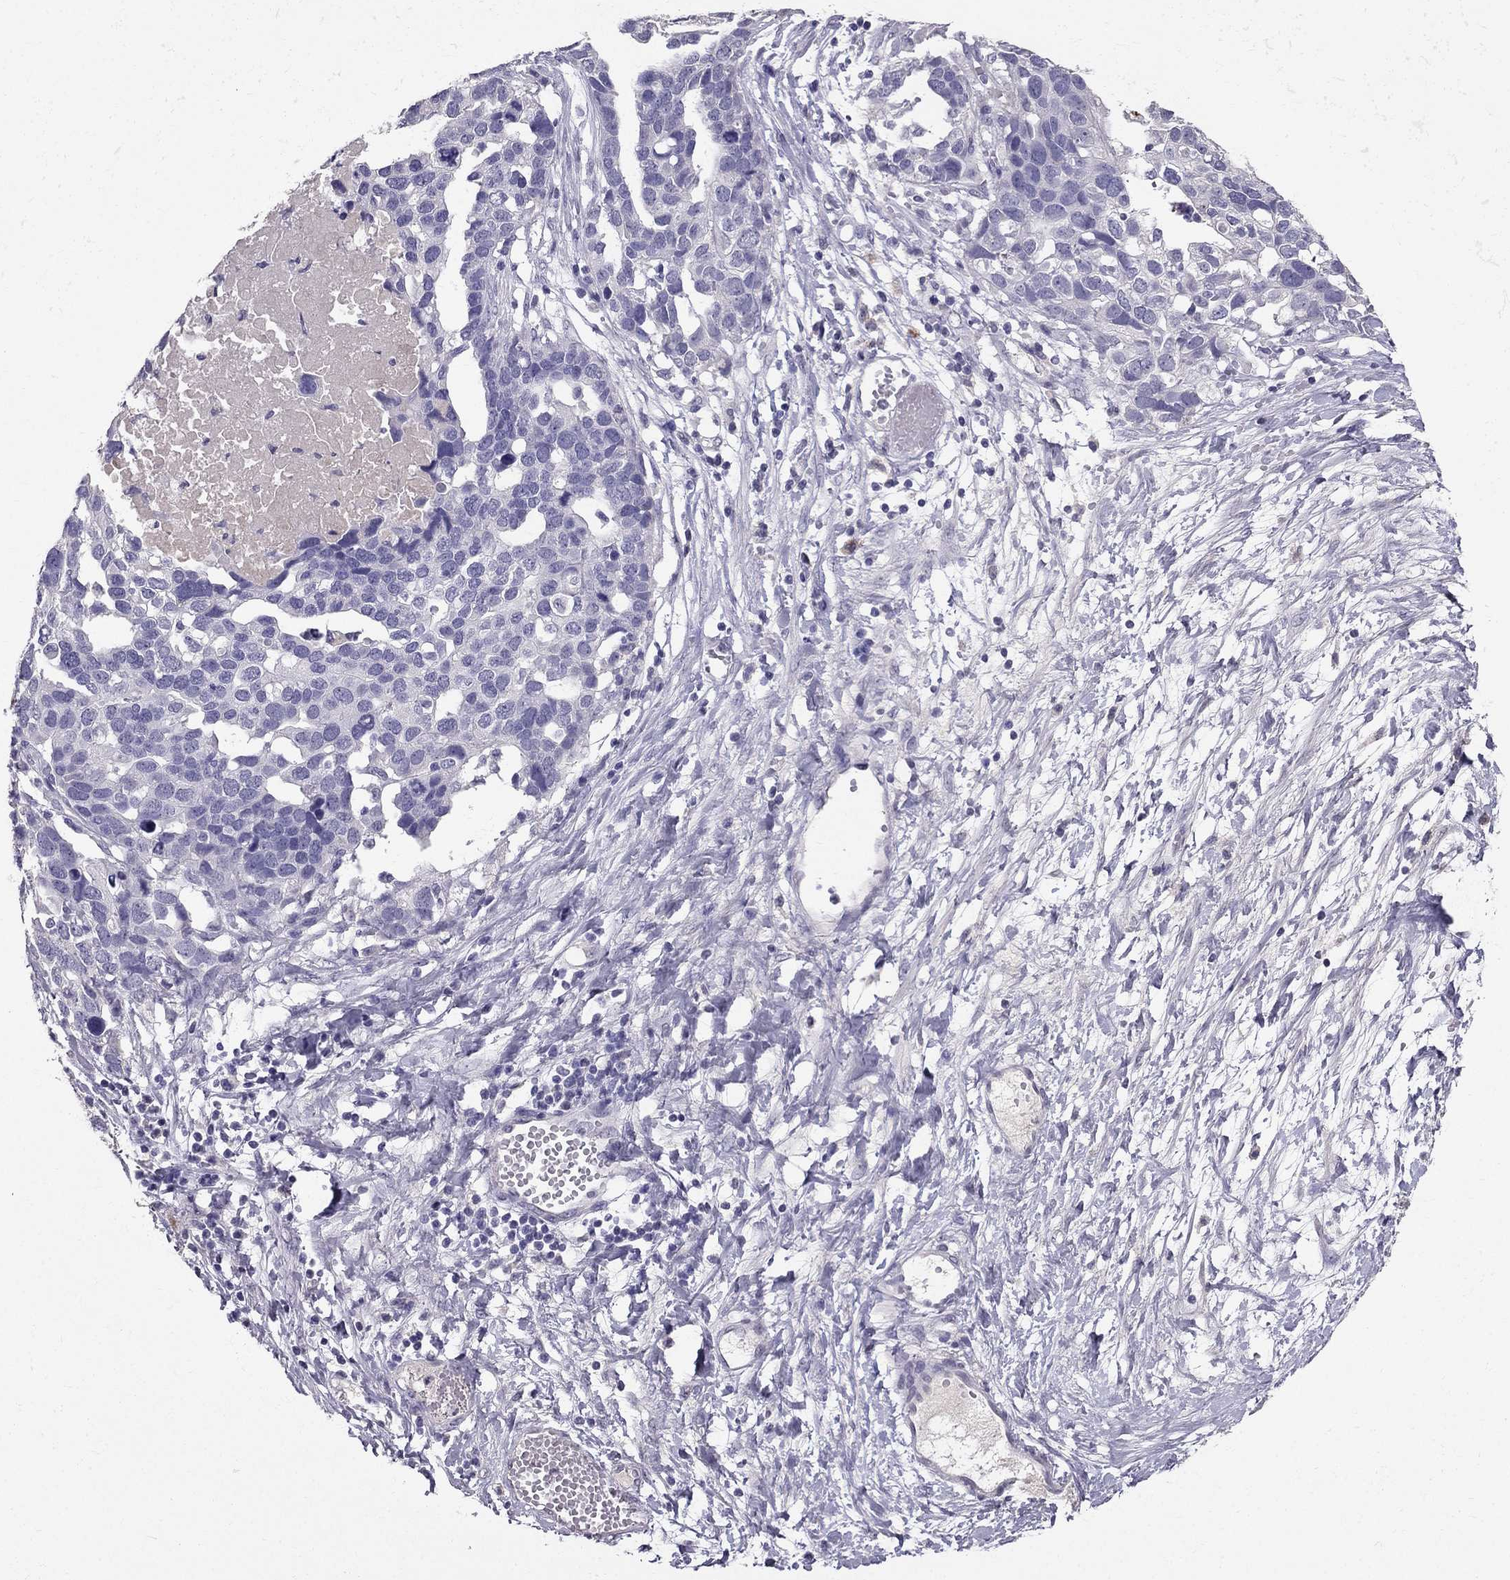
{"staining": {"intensity": "negative", "quantity": "none", "location": "none"}, "tissue": "ovarian cancer", "cell_type": "Tumor cells", "image_type": "cancer", "snomed": [{"axis": "morphology", "description": "Cystadenocarcinoma, serous, NOS"}, {"axis": "topography", "description": "Ovary"}], "caption": "Image shows no significant protein staining in tumor cells of ovarian cancer.", "gene": "SCG5", "patient": {"sex": "female", "age": 54}}